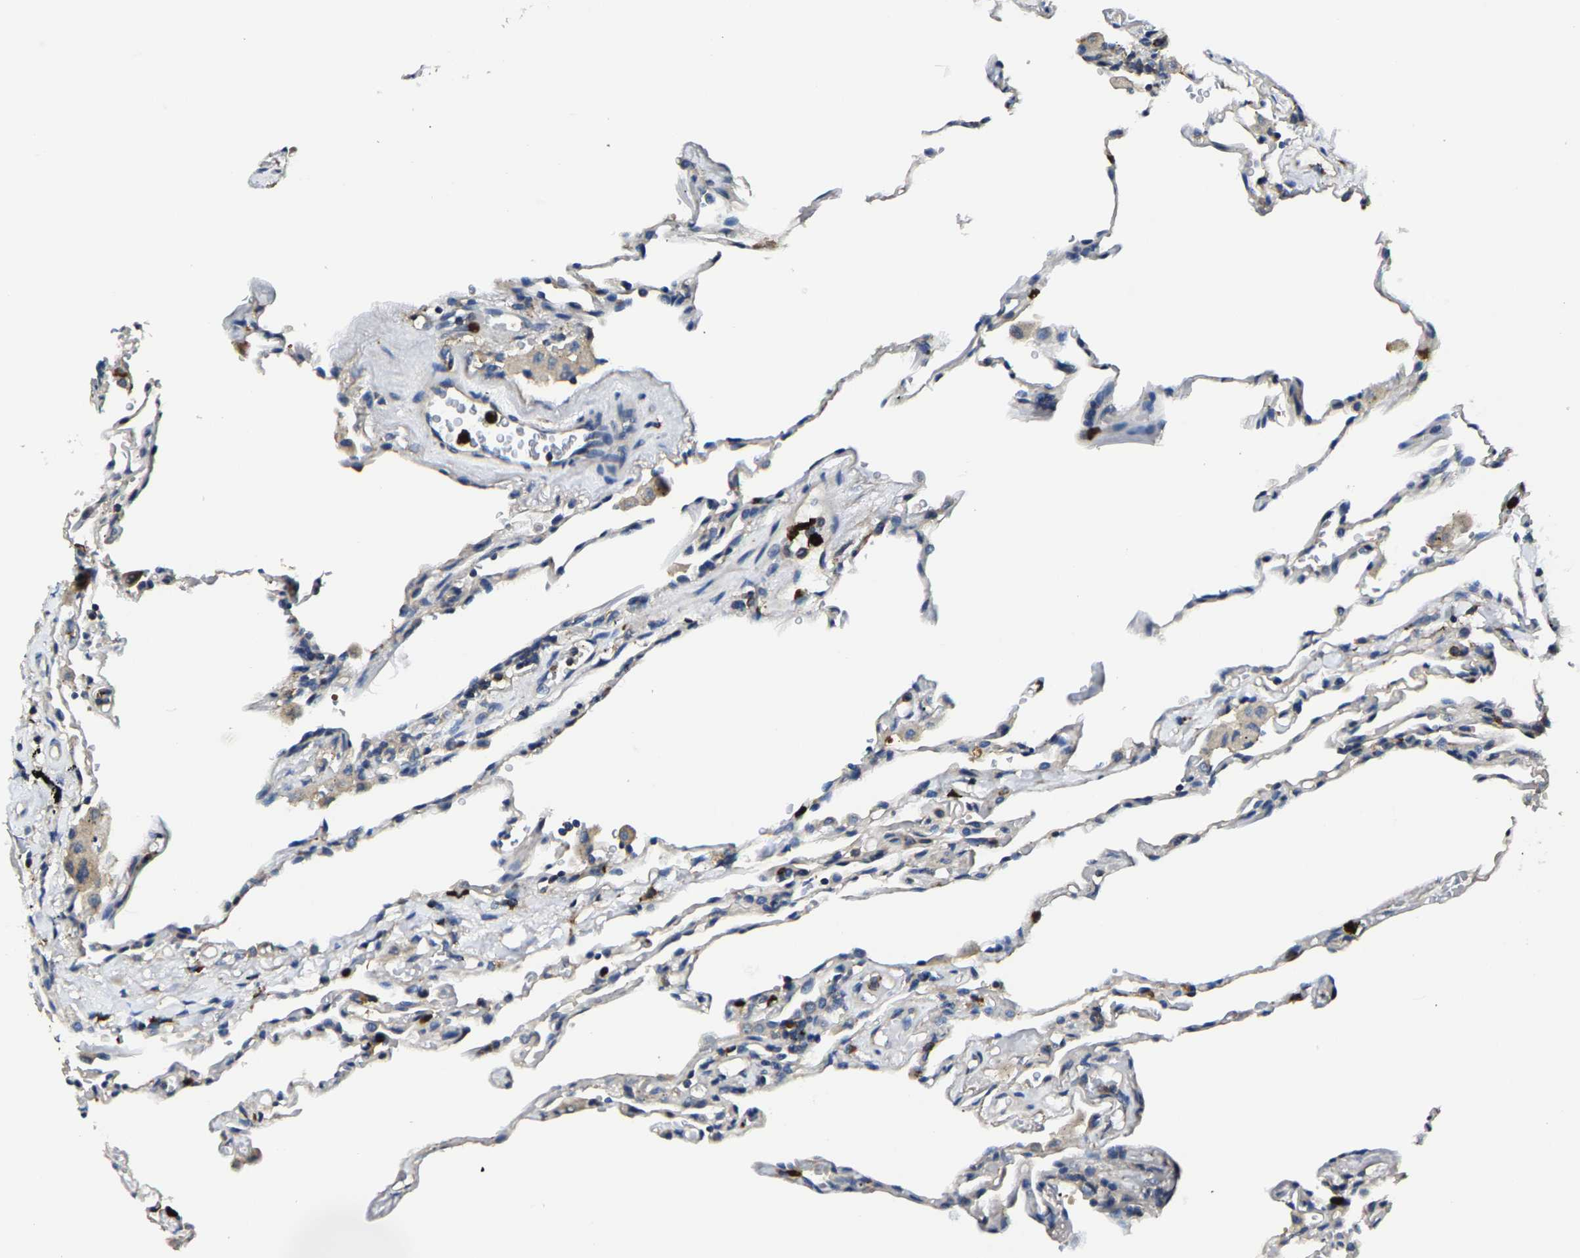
{"staining": {"intensity": "moderate", "quantity": "<25%", "location": "cytoplasmic/membranous"}, "tissue": "lung", "cell_type": "Alveolar cells", "image_type": "normal", "snomed": [{"axis": "morphology", "description": "Normal tissue, NOS"}, {"axis": "topography", "description": "Lung"}], "caption": "IHC staining of normal lung, which exhibits low levels of moderate cytoplasmic/membranous expression in approximately <25% of alveolar cells indicating moderate cytoplasmic/membranous protein staining. The staining was performed using DAB (brown) for protein detection and nuclei were counterstained in hematoxylin (blue).", "gene": "TRAF6", "patient": {"sex": "male", "age": 59}}